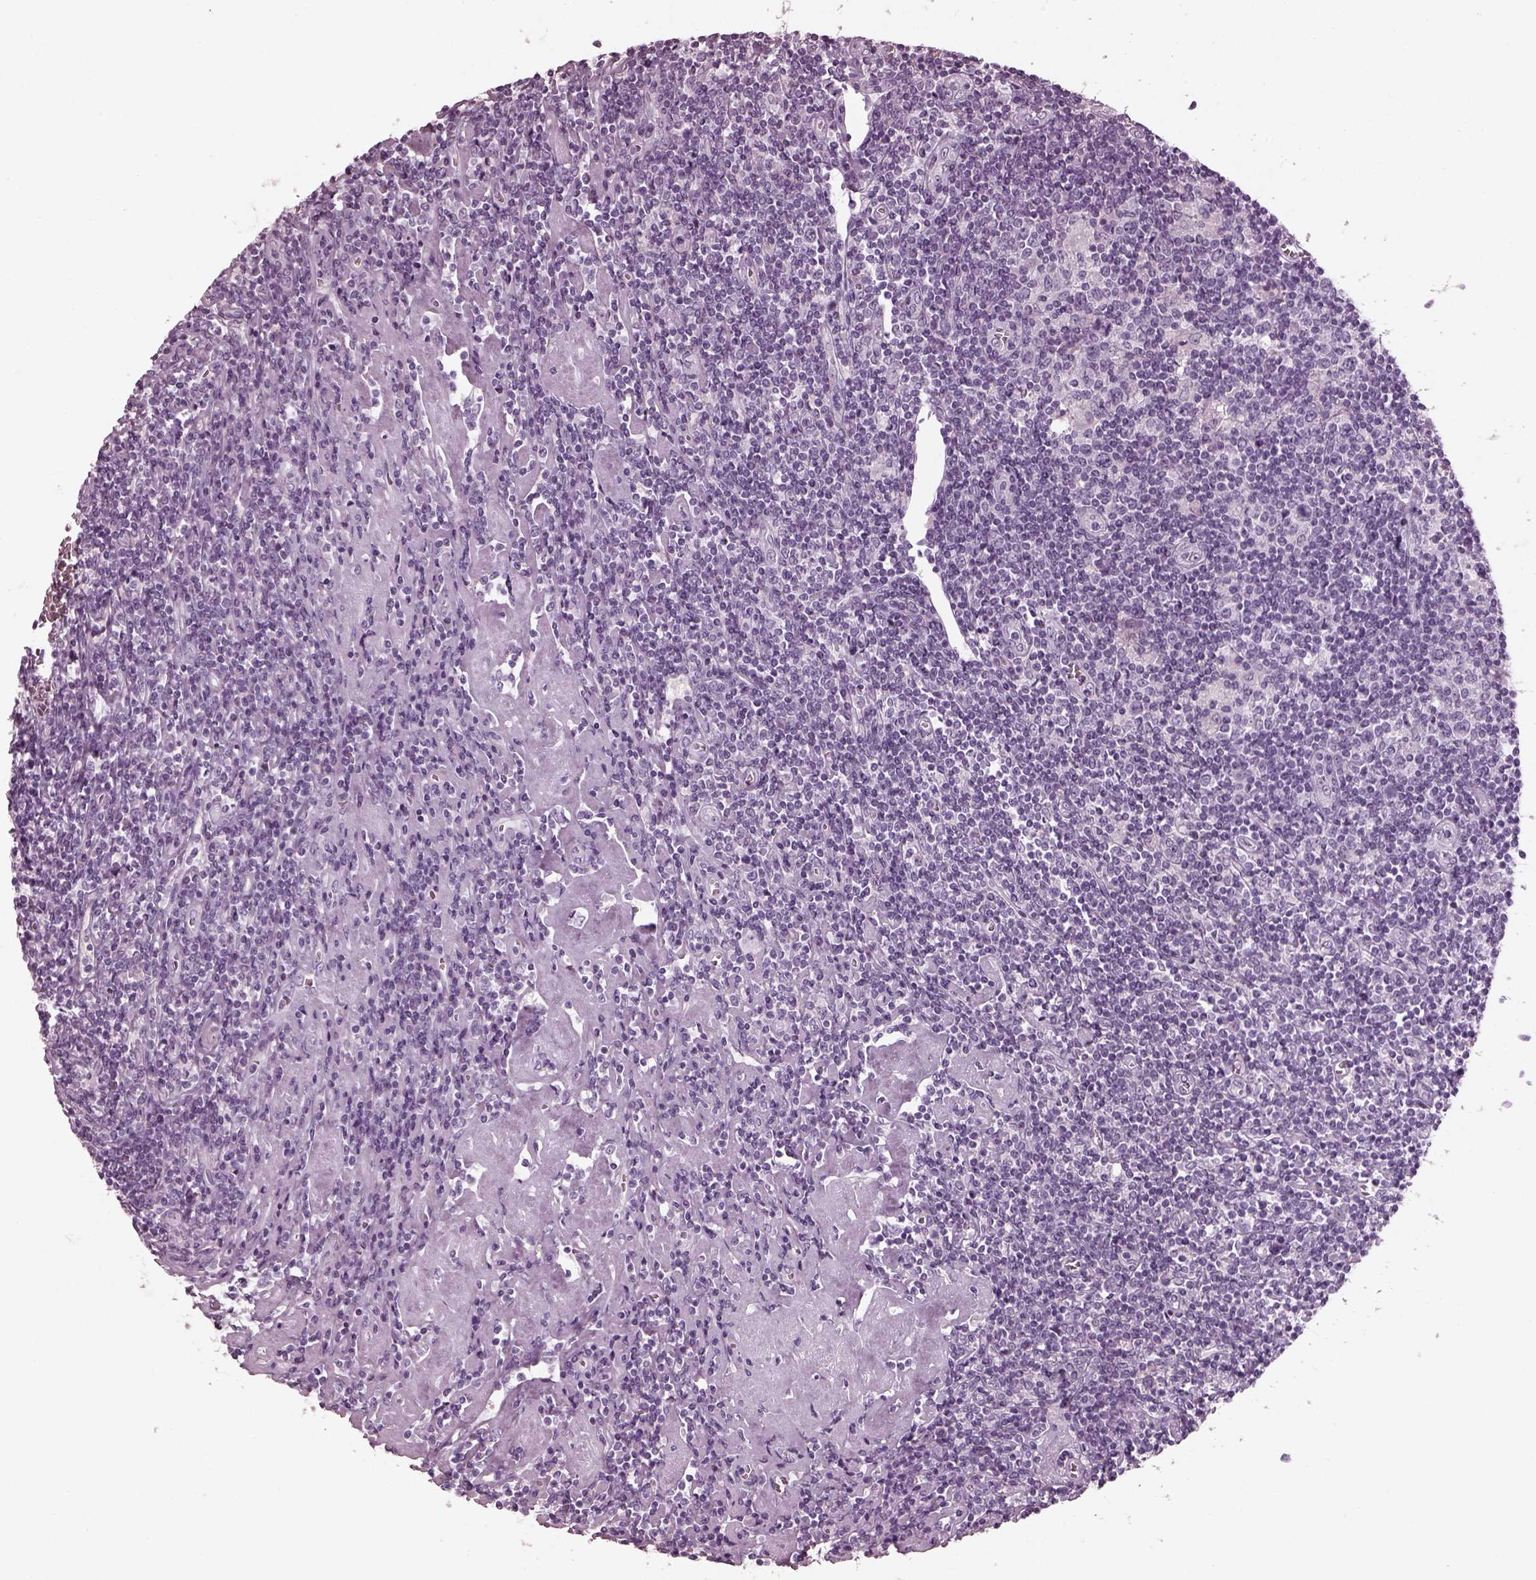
{"staining": {"intensity": "negative", "quantity": "none", "location": "none"}, "tissue": "lymphoma", "cell_type": "Tumor cells", "image_type": "cancer", "snomed": [{"axis": "morphology", "description": "Hodgkin's disease, NOS"}, {"axis": "topography", "description": "Lymph node"}], "caption": "The IHC image has no significant staining in tumor cells of Hodgkin's disease tissue.", "gene": "RCVRN", "patient": {"sex": "male", "age": 40}}